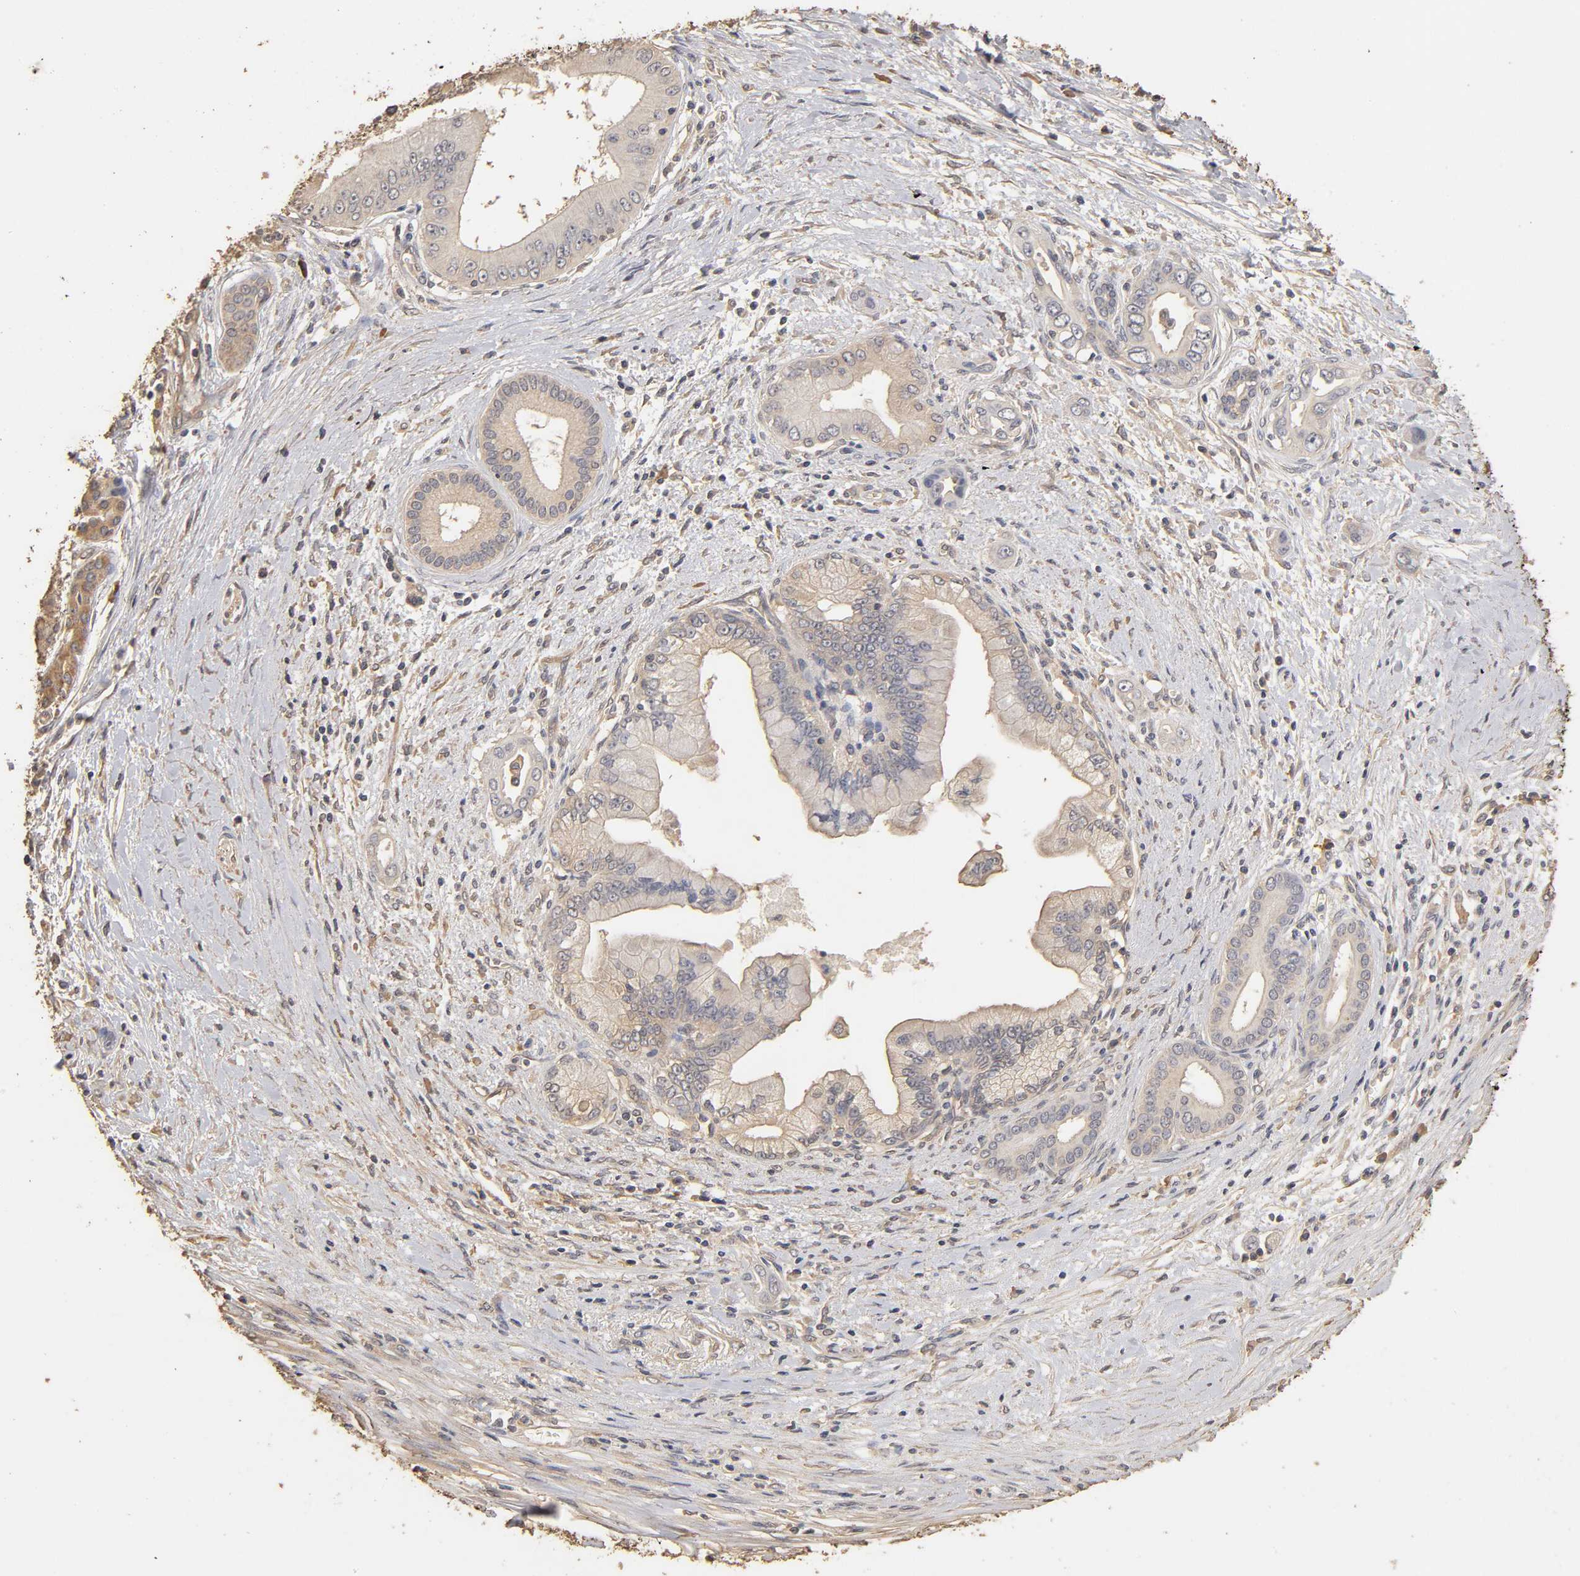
{"staining": {"intensity": "negative", "quantity": "none", "location": "none"}, "tissue": "pancreatic cancer", "cell_type": "Tumor cells", "image_type": "cancer", "snomed": [{"axis": "morphology", "description": "Adenocarcinoma, NOS"}, {"axis": "topography", "description": "Pancreas"}], "caption": "There is no significant expression in tumor cells of pancreatic adenocarcinoma.", "gene": "VSIG4", "patient": {"sex": "male", "age": 59}}